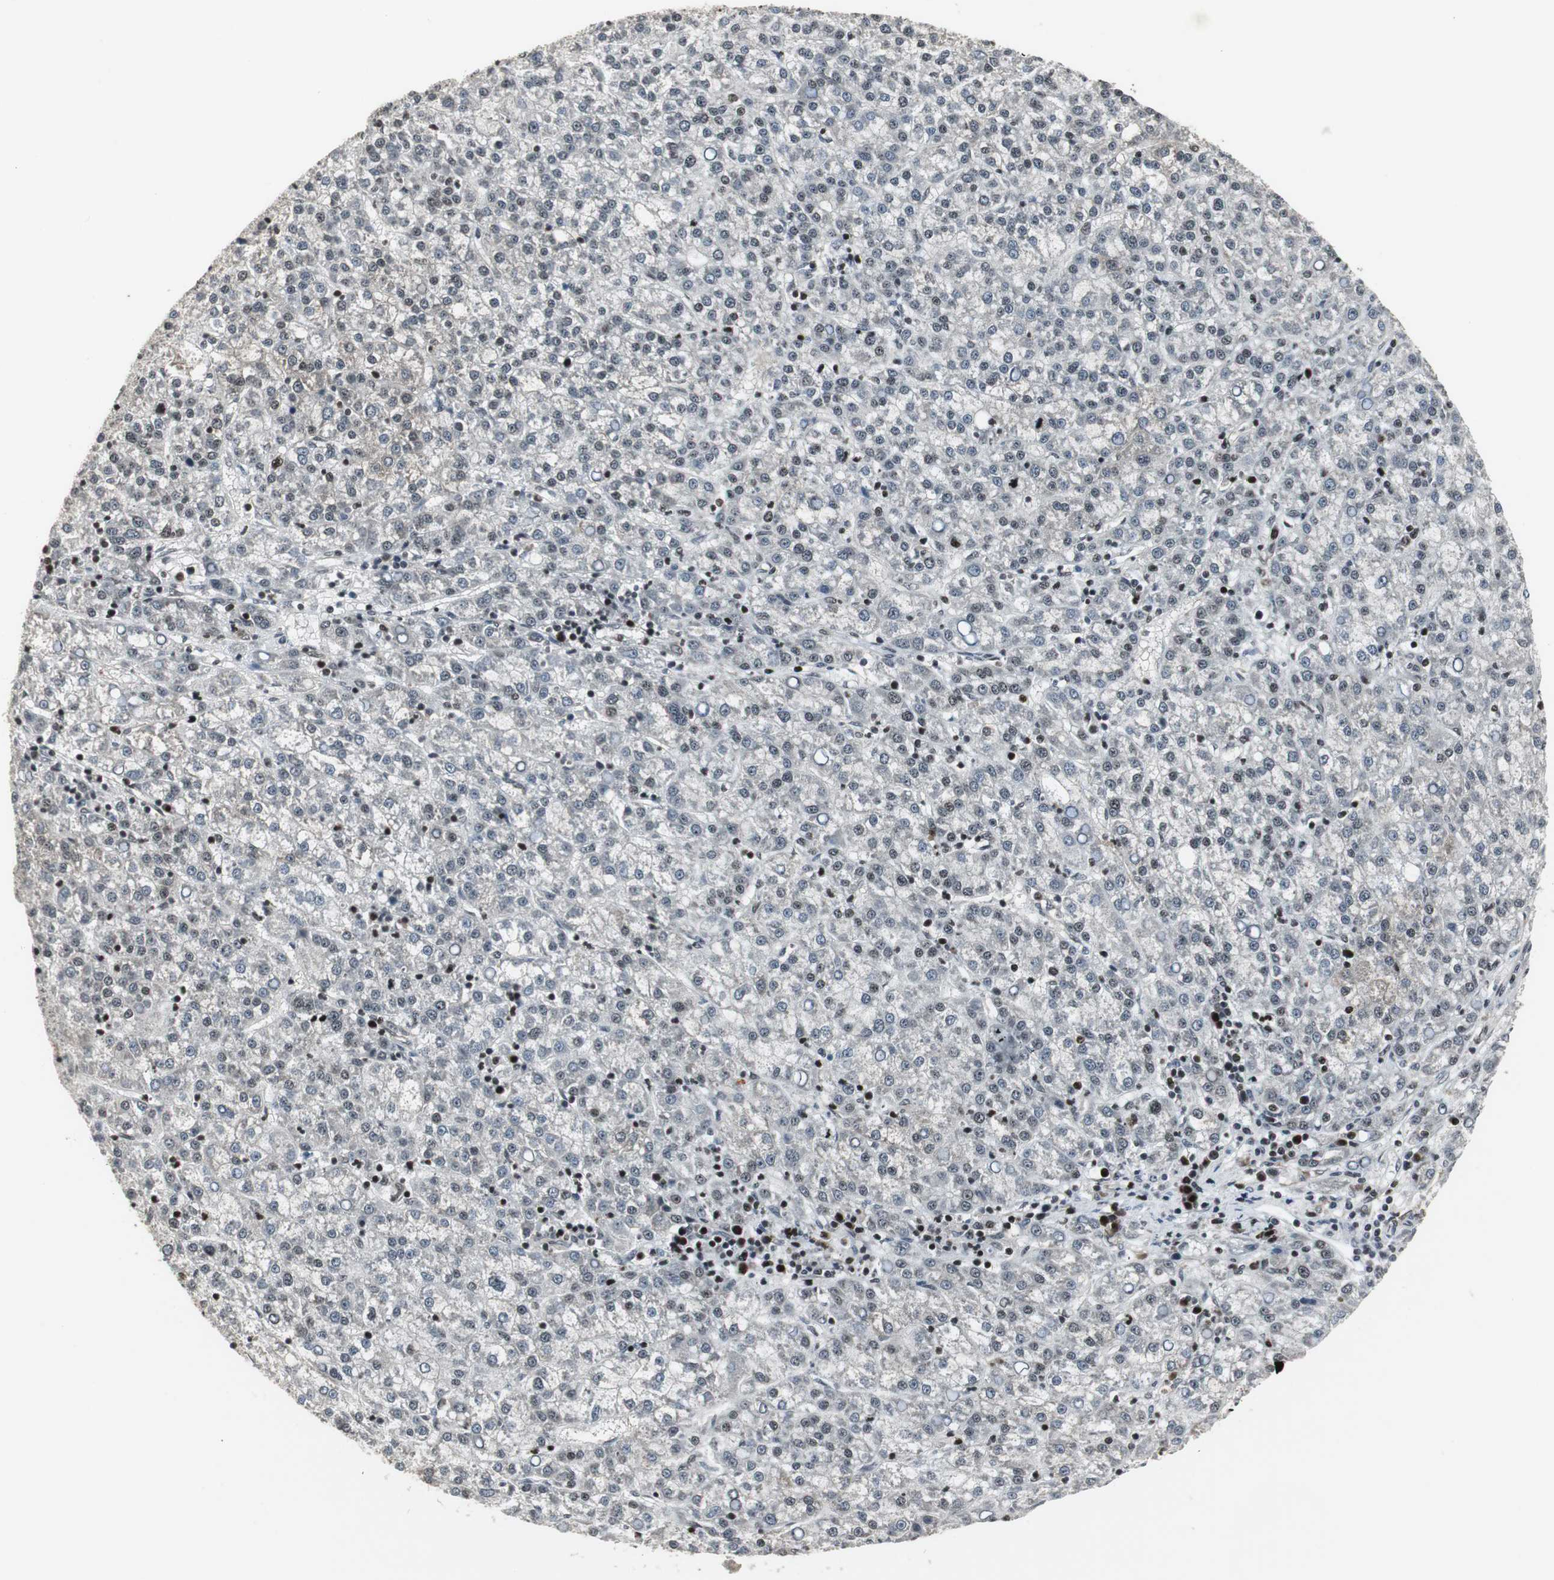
{"staining": {"intensity": "weak", "quantity": "<25%", "location": "nuclear"}, "tissue": "liver cancer", "cell_type": "Tumor cells", "image_type": "cancer", "snomed": [{"axis": "morphology", "description": "Carcinoma, Hepatocellular, NOS"}, {"axis": "topography", "description": "Liver"}], "caption": "Tumor cells are negative for brown protein staining in liver cancer.", "gene": "MPG", "patient": {"sex": "female", "age": 58}}